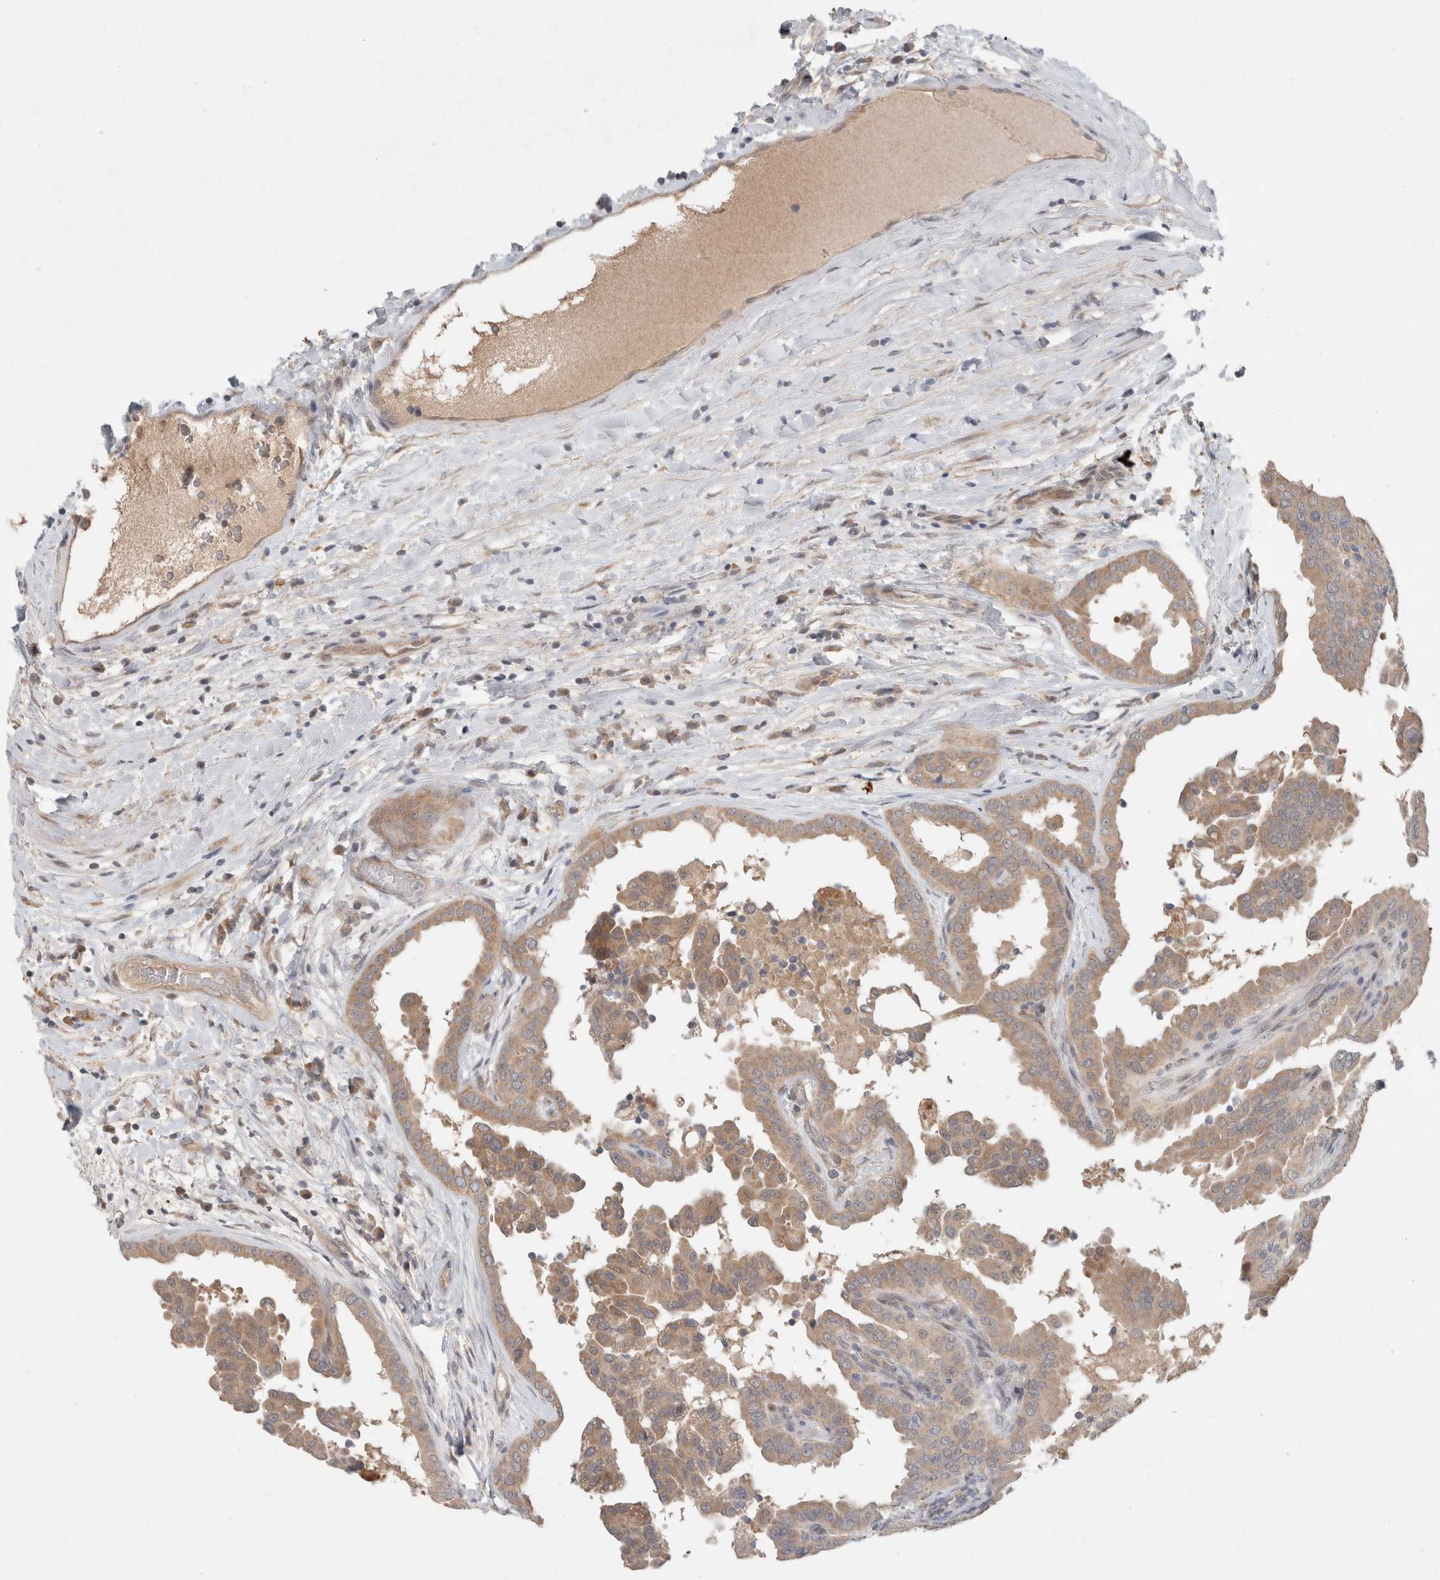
{"staining": {"intensity": "moderate", "quantity": ">75%", "location": "cytoplasmic/membranous"}, "tissue": "thyroid cancer", "cell_type": "Tumor cells", "image_type": "cancer", "snomed": [{"axis": "morphology", "description": "Papillary adenocarcinoma, NOS"}, {"axis": "topography", "description": "Thyroid gland"}], "caption": "Immunohistochemical staining of thyroid papillary adenocarcinoma displays medium levels of moderate cytoplasmic/membranous protein expression in approximately >75% of tumor cells.", "gene": "RASAL2", "patient": {"sex": "male", "age": 33}}